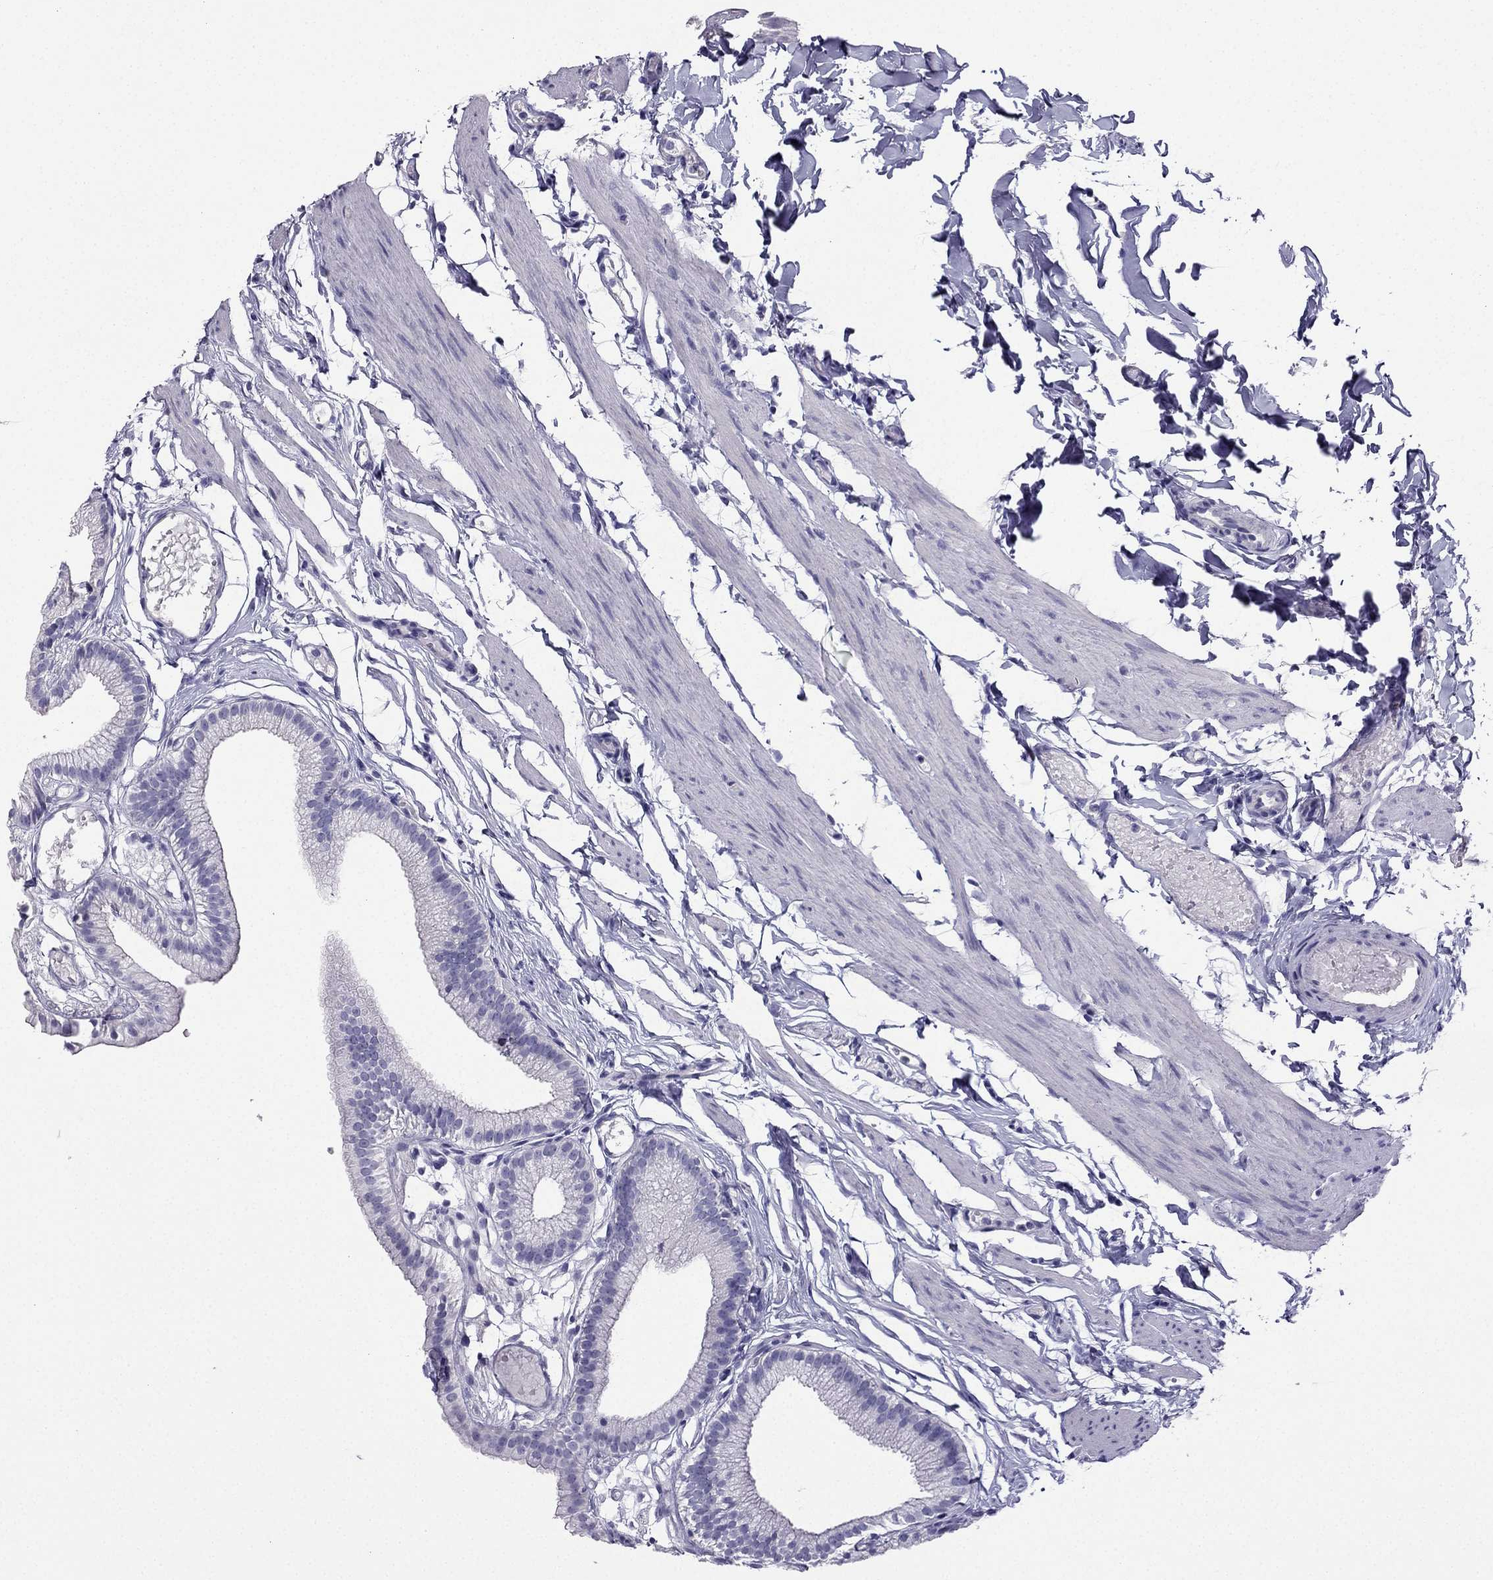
{"staining": {"intensity": "negative", "quantity": "none", "location": "none"}, "tissue": "gallbladder", "cell_type": "Glandular cells", "image_type": "normal", "snomed": [{"axis": "morphology", "description": "Normal tissue, NOS"}, {"axis": "topography", "description": "Gallbladder"}], "caption": "Micrograph shows no significant protein staining in glandular cells of unremarkable gallbladder. The staining was performed using DAB to visualize the protein expression in brown, while the nuclei were stained in blue with hematoxylin (Magnification: 20x).", "gene": "KCNJ10", "patient": {"sex": "female", "age": 45}}